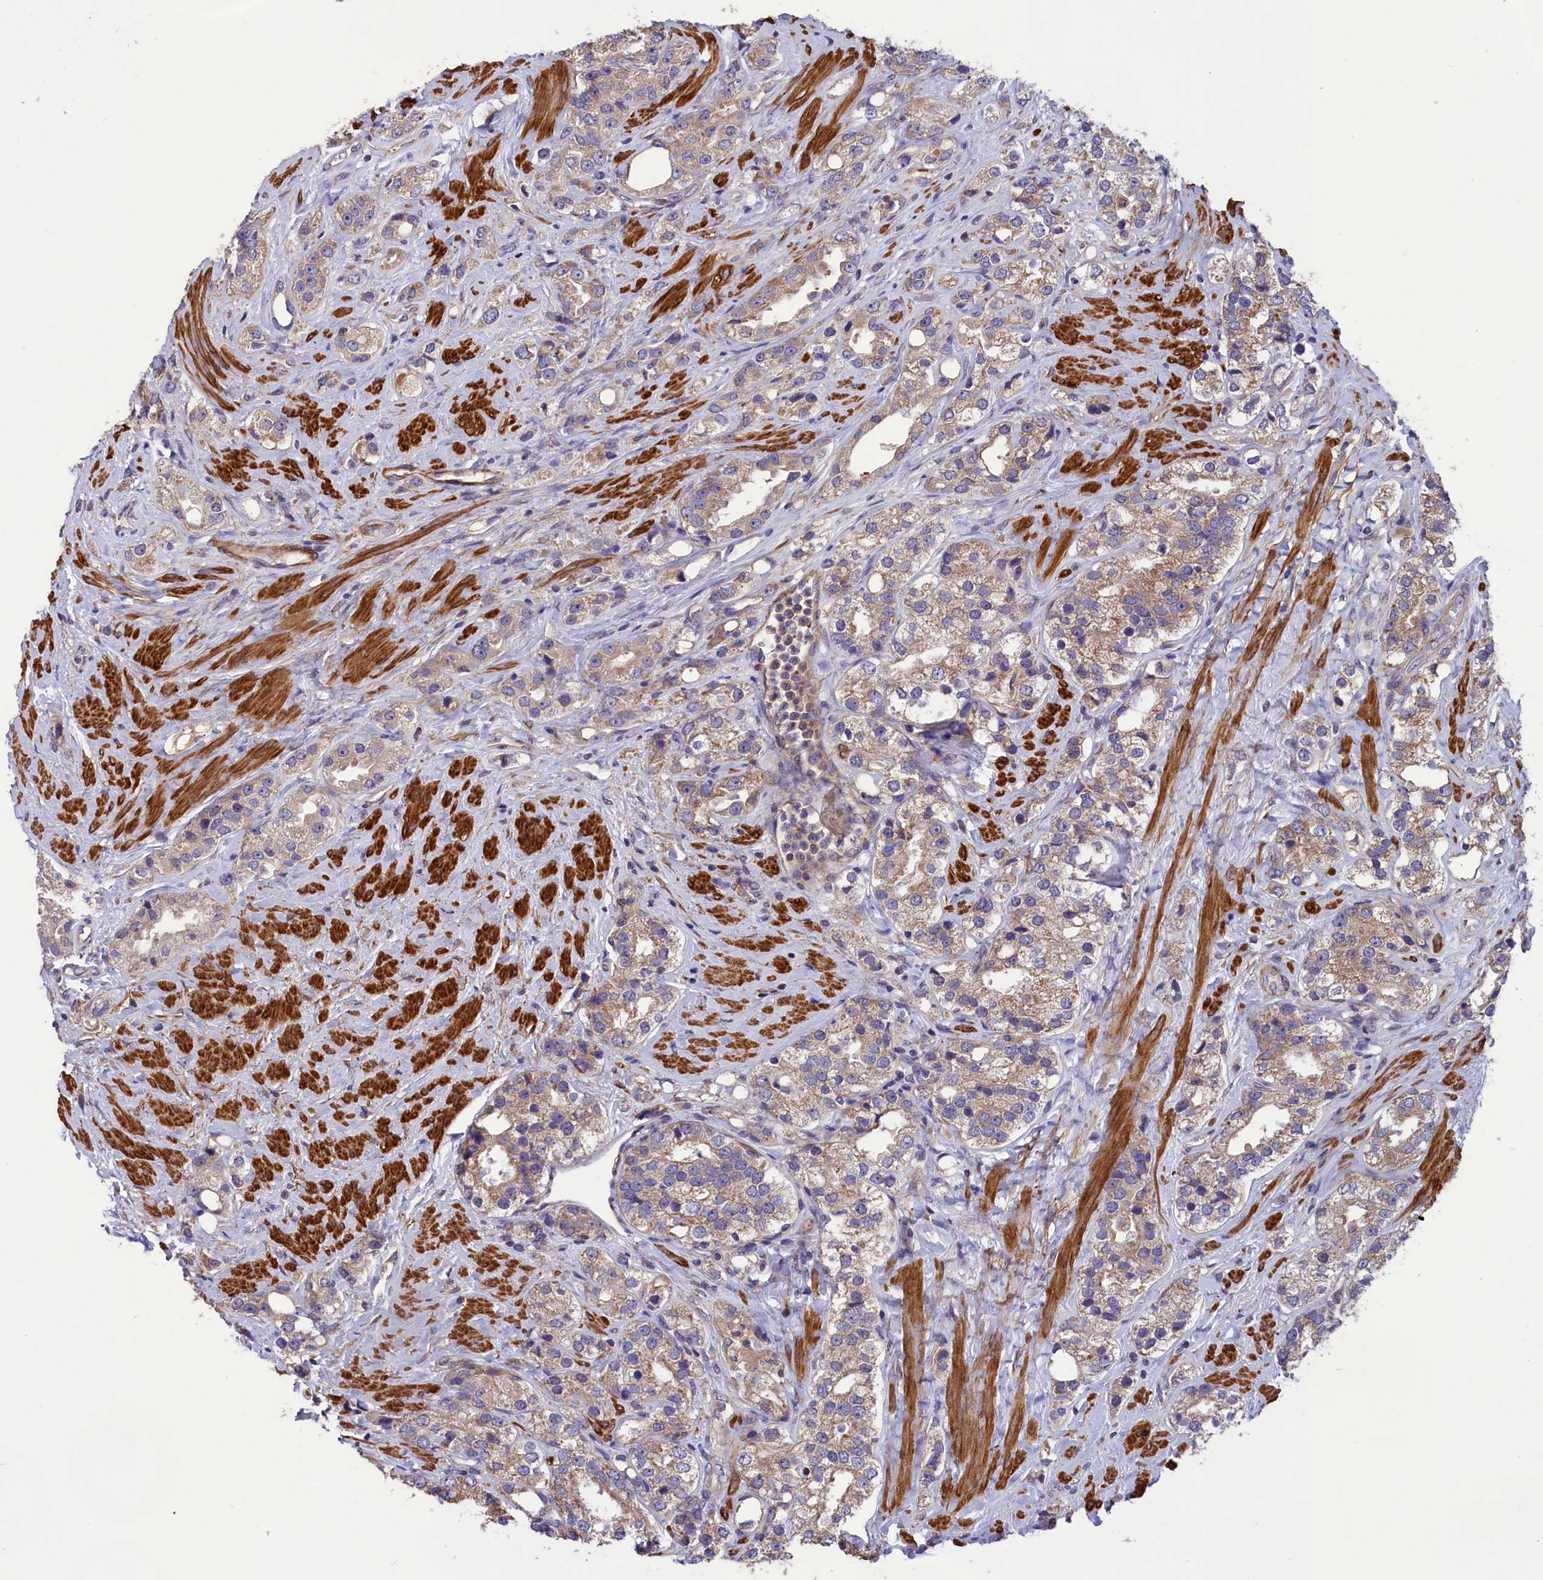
{"staining": {"intensity": "weak", "quantity": "25%-75%", "location": "cytoplasmic/membranous"}, "tissue": "prostate cancer", "cell_type": "Tumor cells", "image_type": "cancer", "snomed": [{"axis": "morphology", "description": "Adenocarcinoma, NOS"}, {"axis": "topography", "description": "Prostate"}], "caption": "Weak cytoplasmic/membranous staining for a protein is seen in approximately 25%-75% of tumor cells of prostate cancer (adenocarcinoma) using IHC.", "gene": "AMDHD2", "patient": {"sex": "male", "age": 79}}